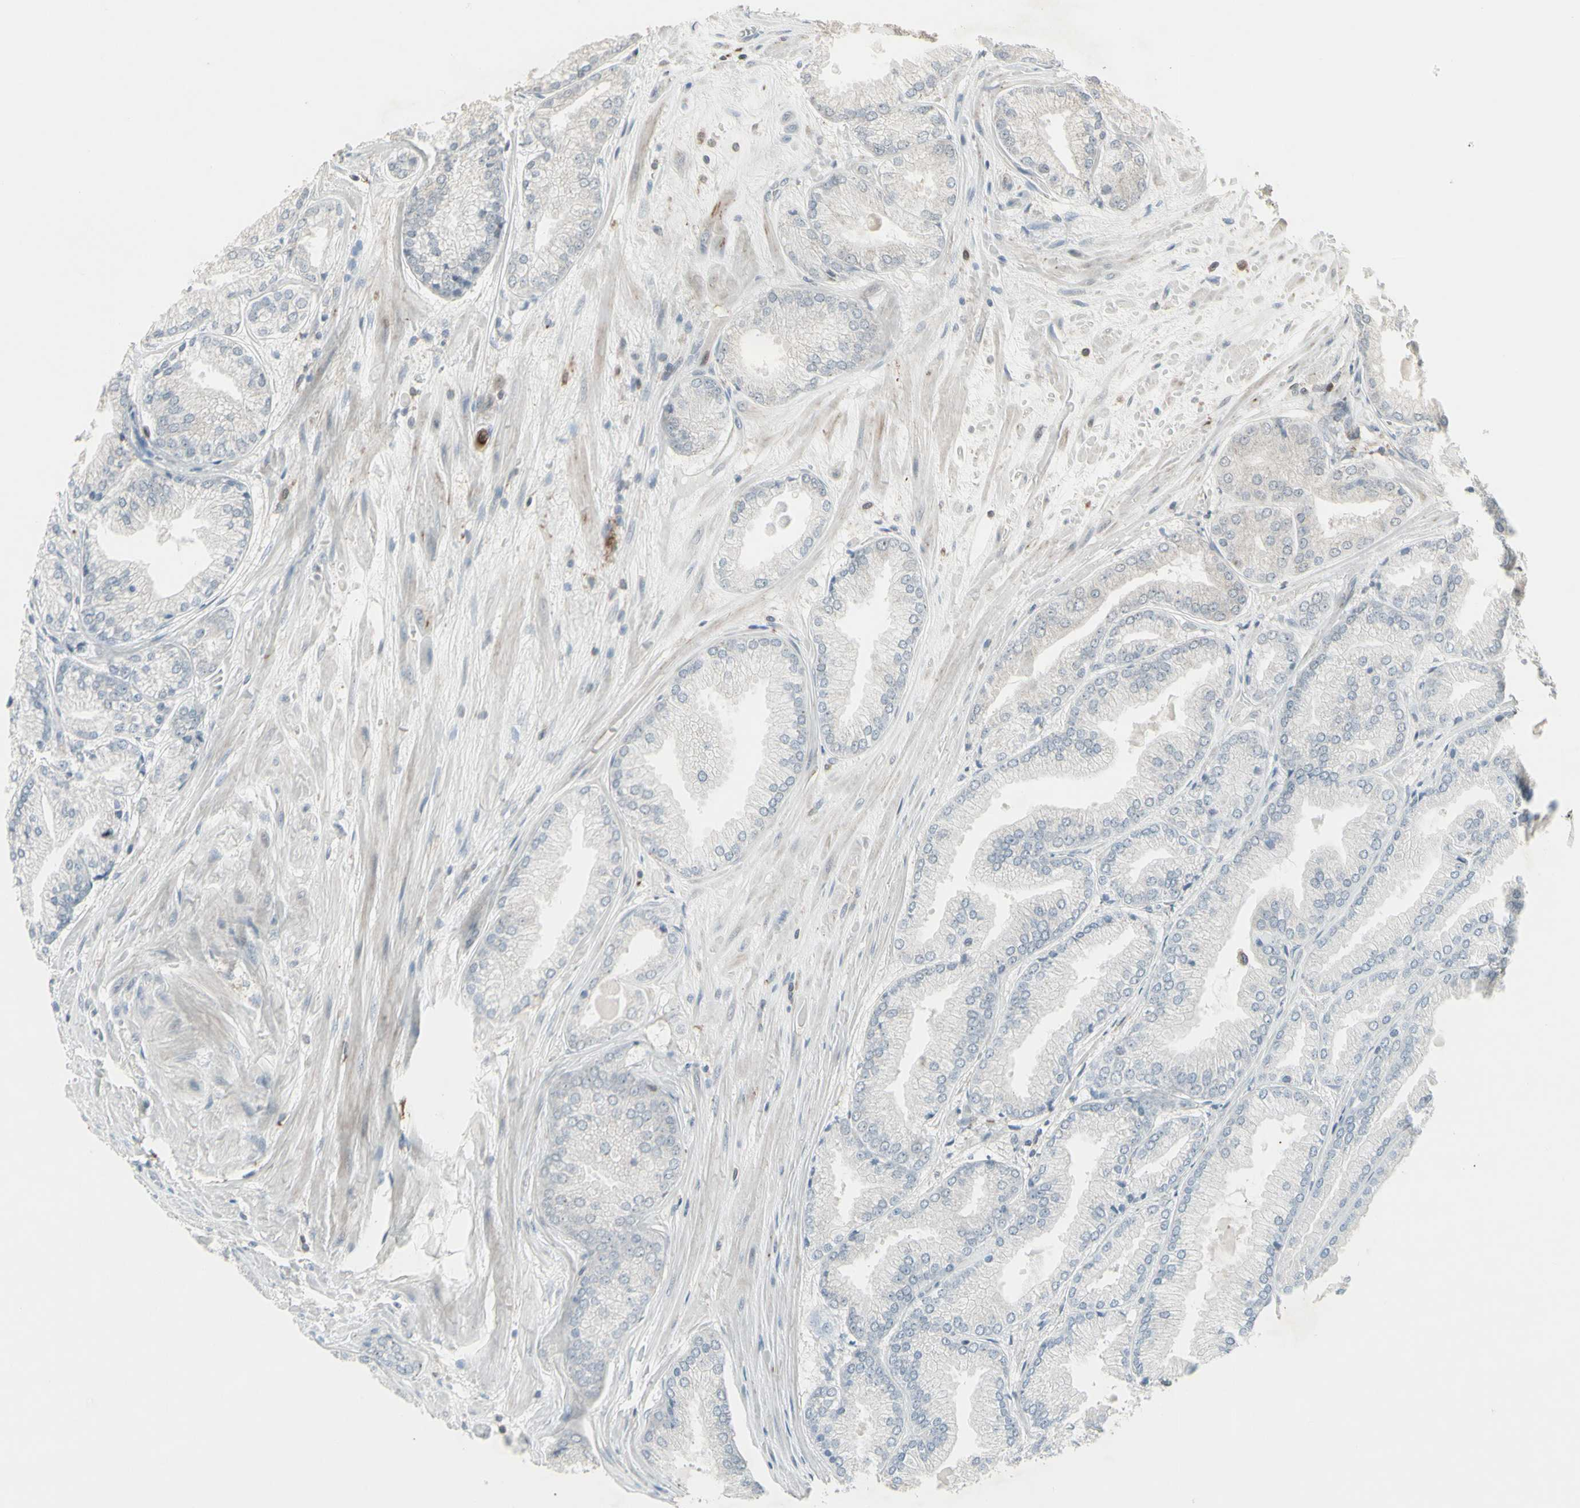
{"staining": {"intensity": "negative", "quantity": "none", "location": "none"}, "tissue": "prostate cancer", "cell_type": "Tumor cells", "image_type": "cancer", "snomed": [{"axis": "morphology", "description": "Adenocarcinoma, High grade"}, {"axis": "topography", "description": "Prostate"}], "caption": "Prostate cancer was stained to show a protein in brown. There is no significant expression in tumor cells. Brightfield microscopy of immunohistochemistry (IHC) stained with DAB (brown) and hematoxylin (blue), captured at high magnification.", "gene": "SAMSN1", "patient": {"sex": "male", "age": 59}}